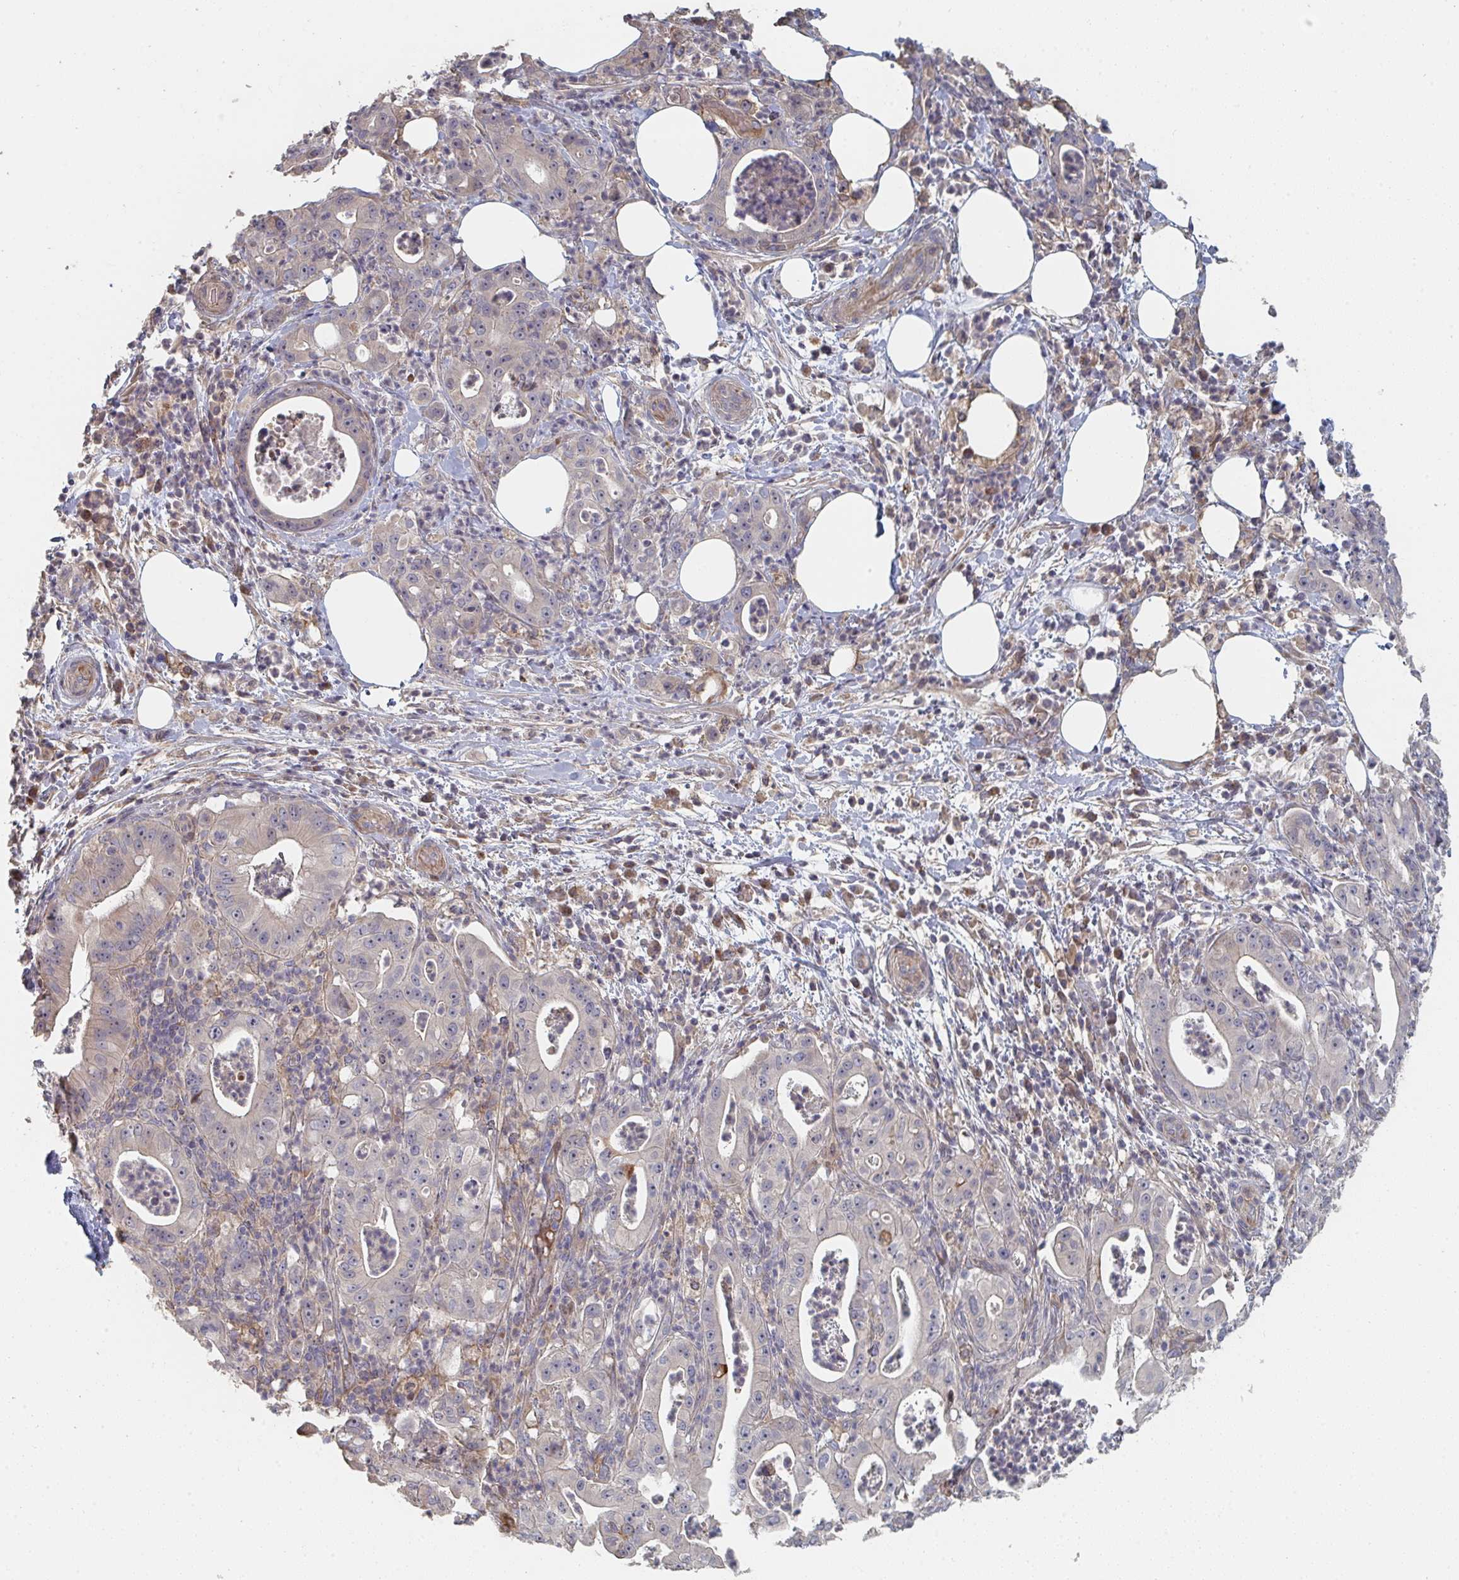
{"staining": {"intensity": "negative", "quantity": "none", "location": "none"}, "tissue": "pancreatic cancer", "cell_type": "Tumor cells", "image_type": "cancer", "snomed": [{"axis": "morphology", "description": "Adenocarcinoma, NOS"}, {"axis": "topography", "description": "Pancreas"}], "caption": "Tumor cells are negative for brown protein staining in pancreatic adenocarcinoma.", "gene": "PTEN", "patient": {"sex": "male", "age": 71}}